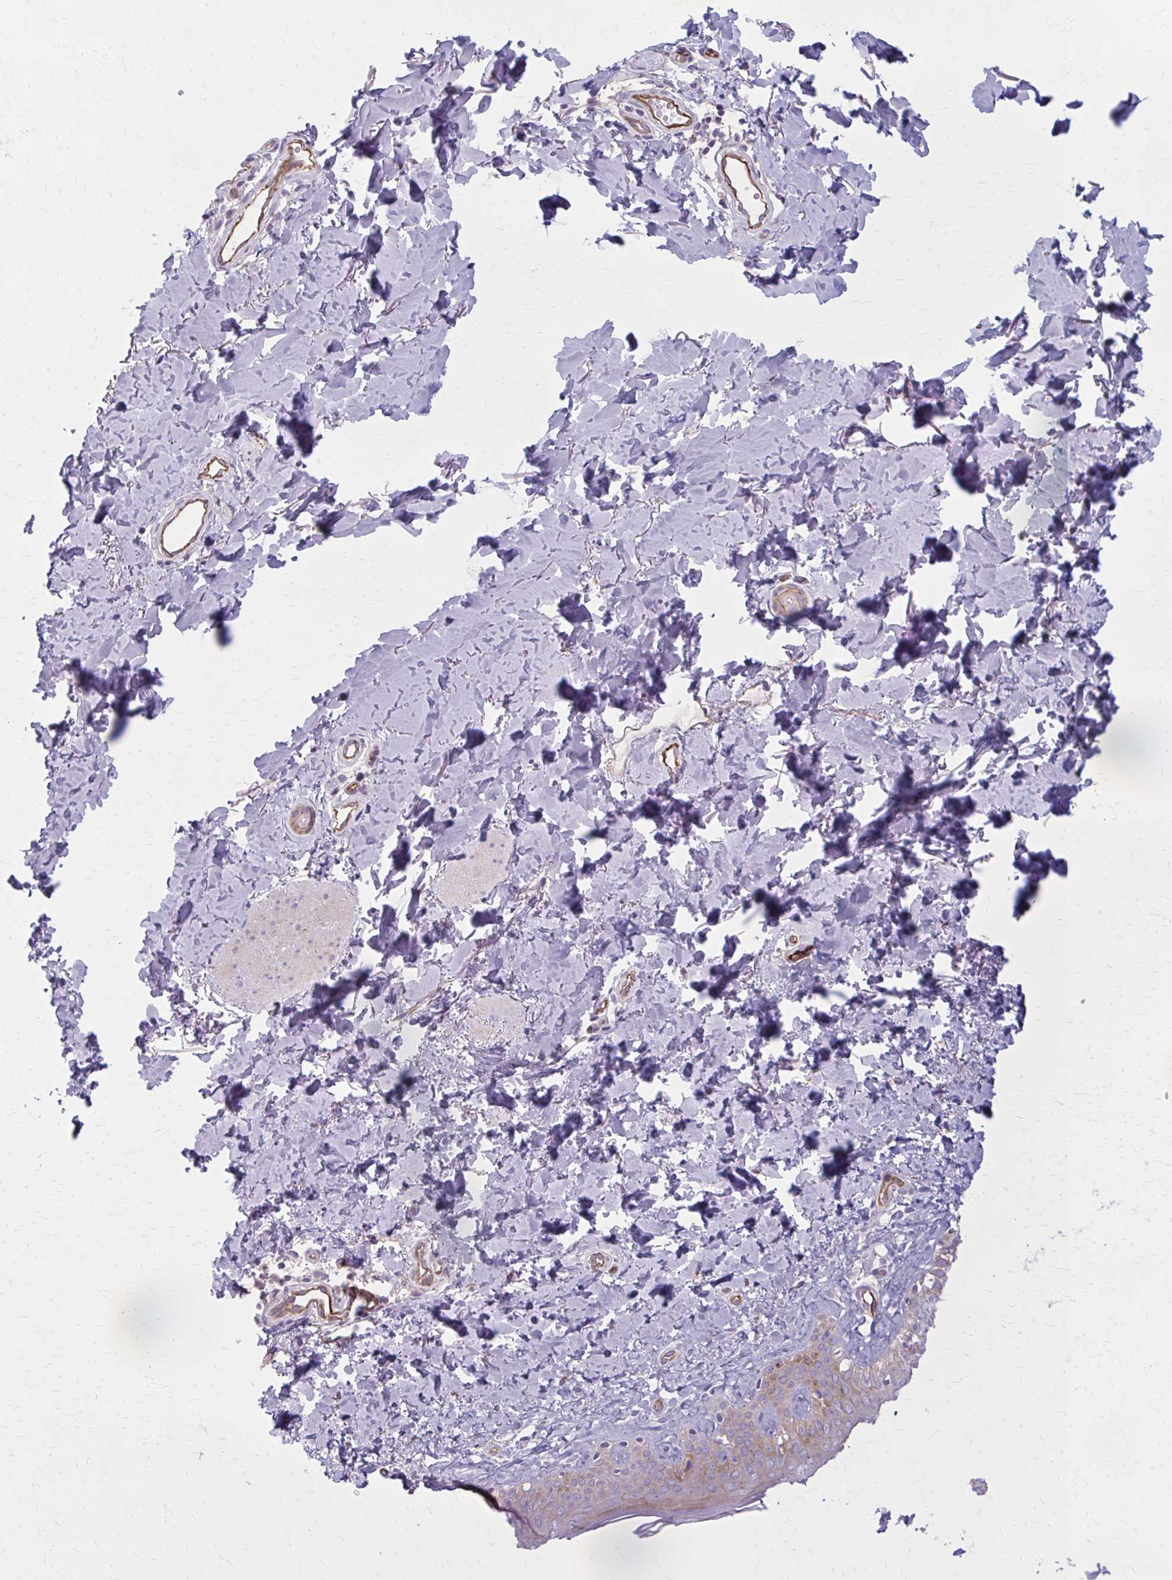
{"staining": {"intensity": "negative", "quantity": "none", "location": "none"}, "tissue": "skin", "cell_type": "Fibroblasts", "image_type": "normal", "snomed": [{"axis": "morphology", "description": "Normal tissue, NOS"}, {"axis": "topography", "description": "Skin"}, {"axis": "topography", "description": "Peripheral nerve tissue"}], "caption": "Benign skin was stained to show a protein in brown. There is no significant staining in fibroblasts.", "gene": "ZDHHC7", "patient": {"sex": "female", "age": 45}}